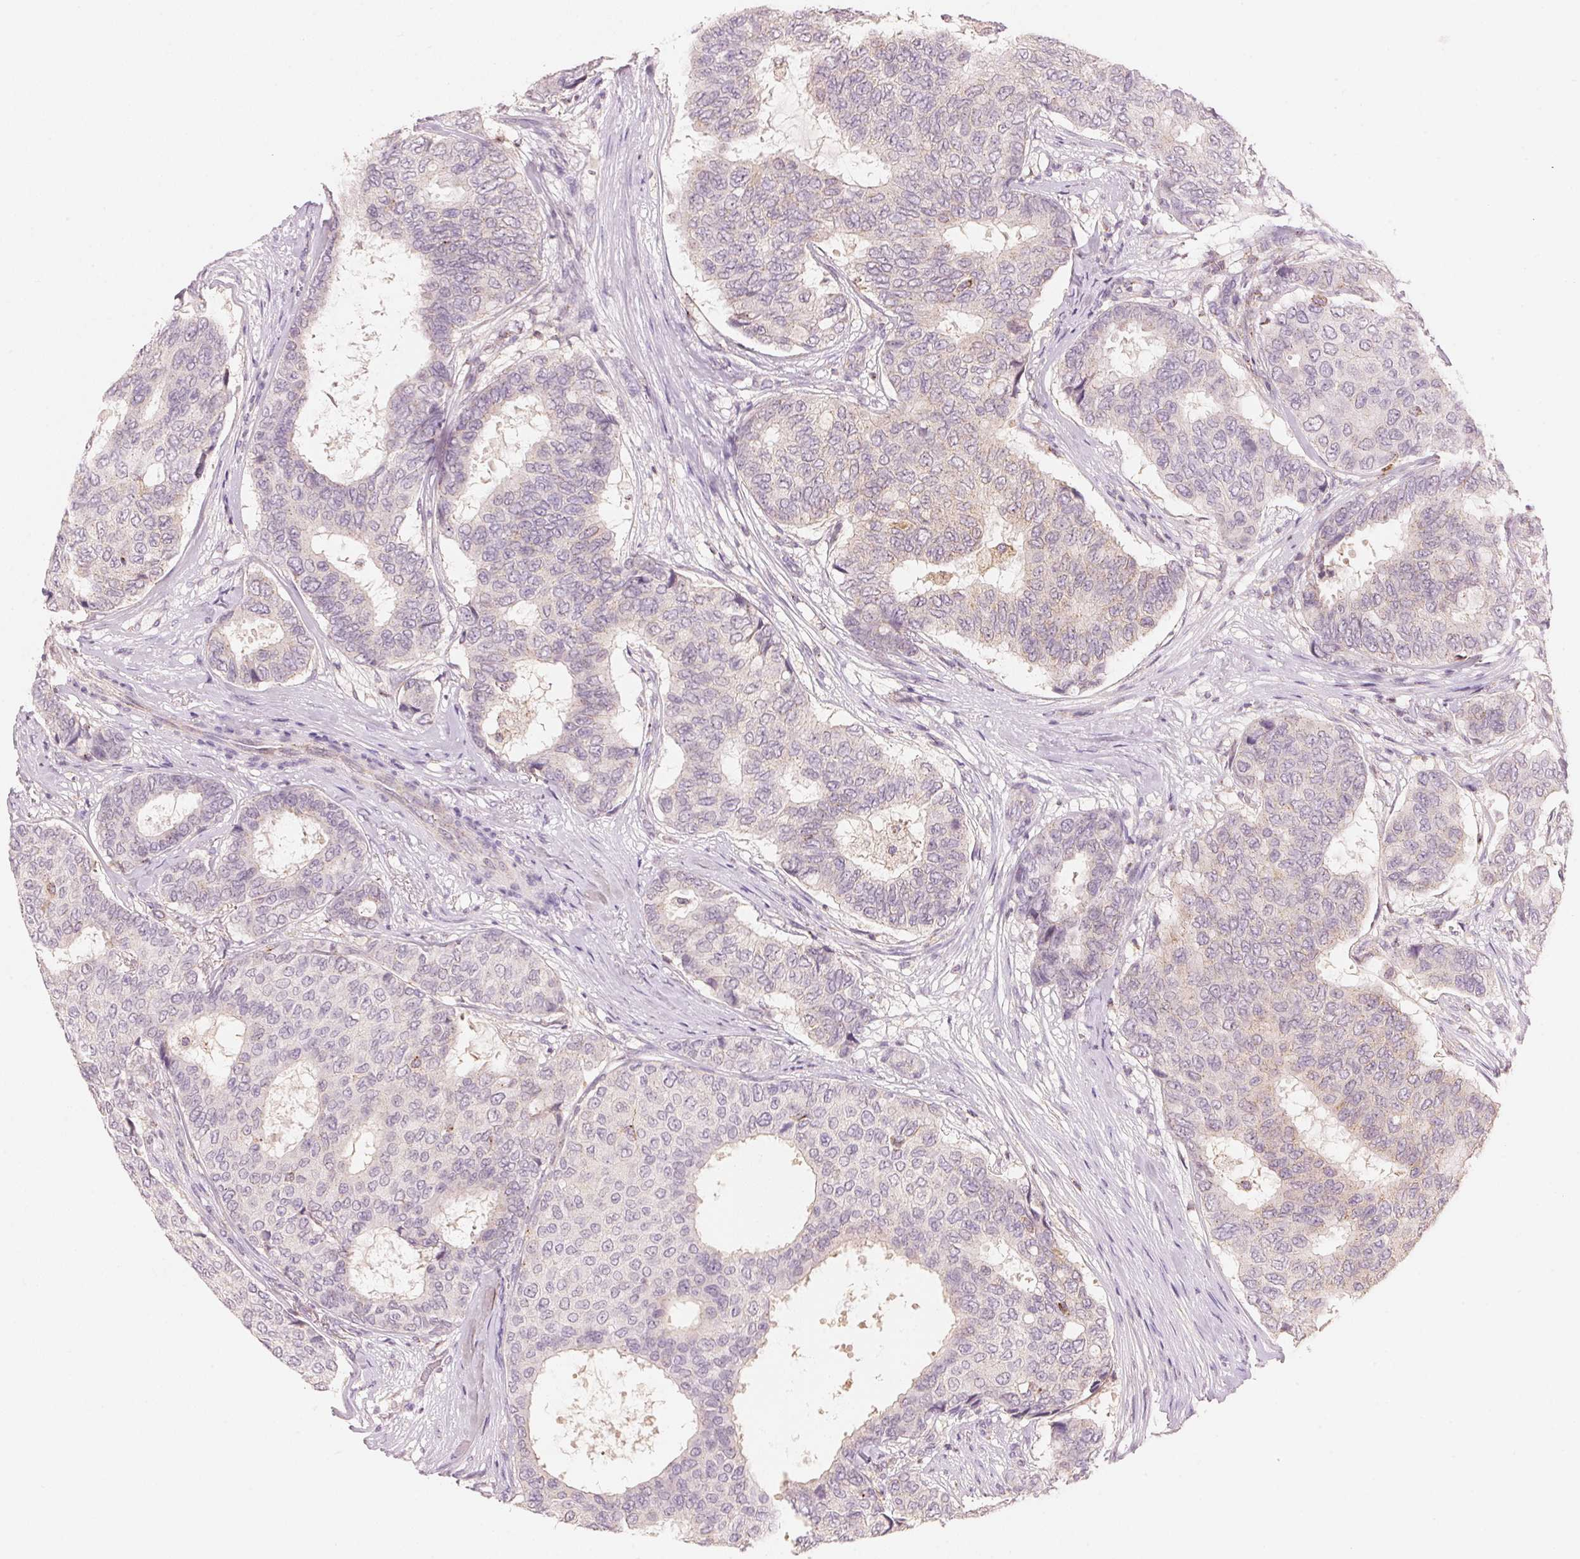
{"staining": {"intensity": "negative", "quantity": "none", "location": "none"}, "tissue": "breast cancer", "cell_type": "Tumor cells", "image_type": "cancer", "snomed": [{"axis": "morphology", "description": "Duct carcinoma"}, {"axis": "topography", "description": "Breast"}], "caption": "An immunohistochemistry (IHC) image of breast cancer is shown. There is no staining in tumor cells of breast cancer.", "gene": "HOXB13", "patient": {"sex": "female", "age": 75}}